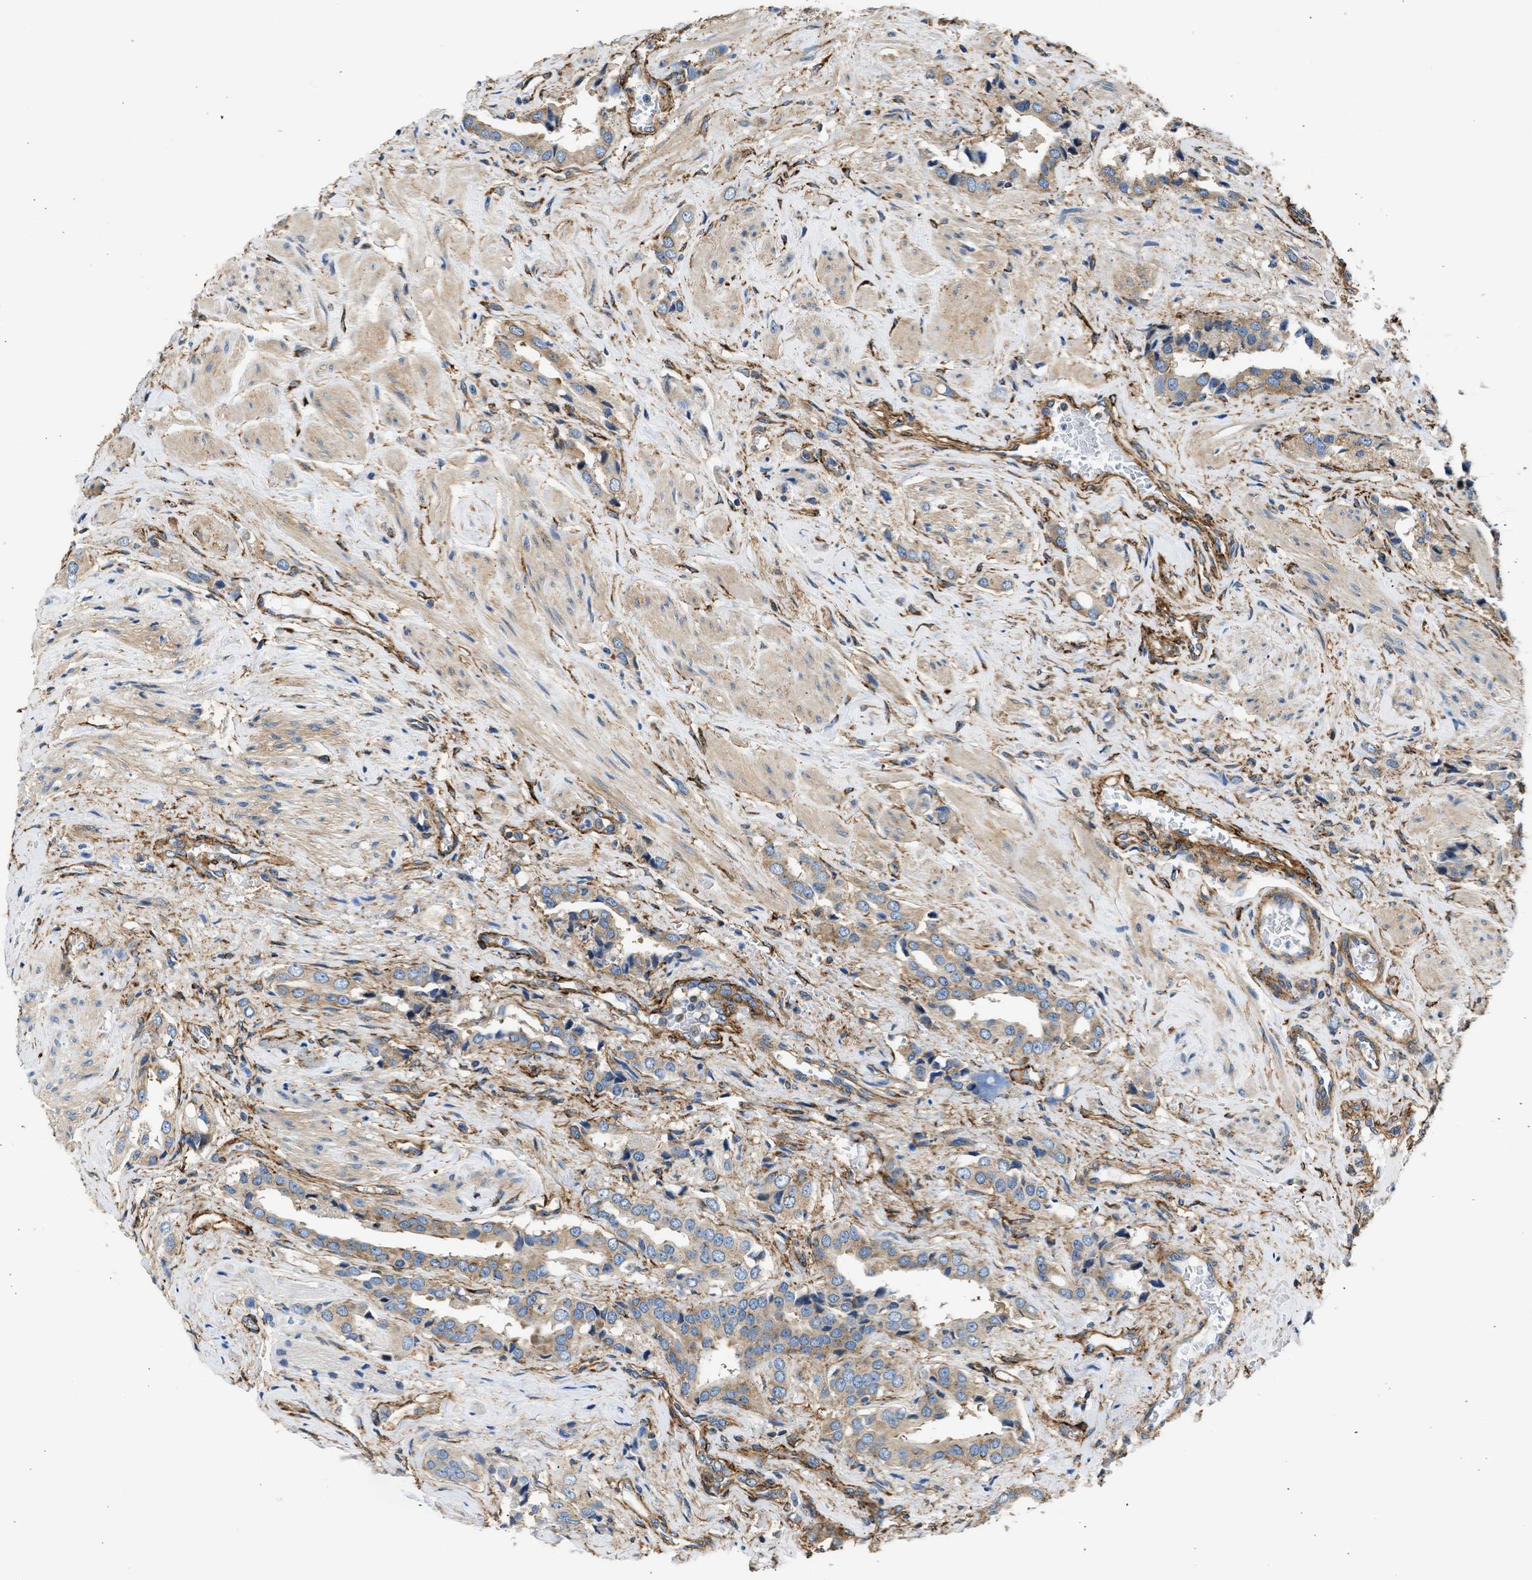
{"staining": {"intensity": "weak", "quantity": ">75%", "location": "cytoplasmic/membranous"}, "tissue": "prostate cancer", "cell_type": "Tumor cells", "image_type": "cancer", "snomed": [{"axis": "morphology", "description": "Adenocarcinoma, High grade"}, {"axis": "topography", "description": "Prostate"}], "caption": "This is a histology image of immunohistochemistry staining of prostate cancer (adenocarcinoma (high-grade)), which shows weak staining in the cytoplasmic/membranous of tumor cells.", "gene": "SEPTIN2", "patient": {"sex": "male", "age": 52}}